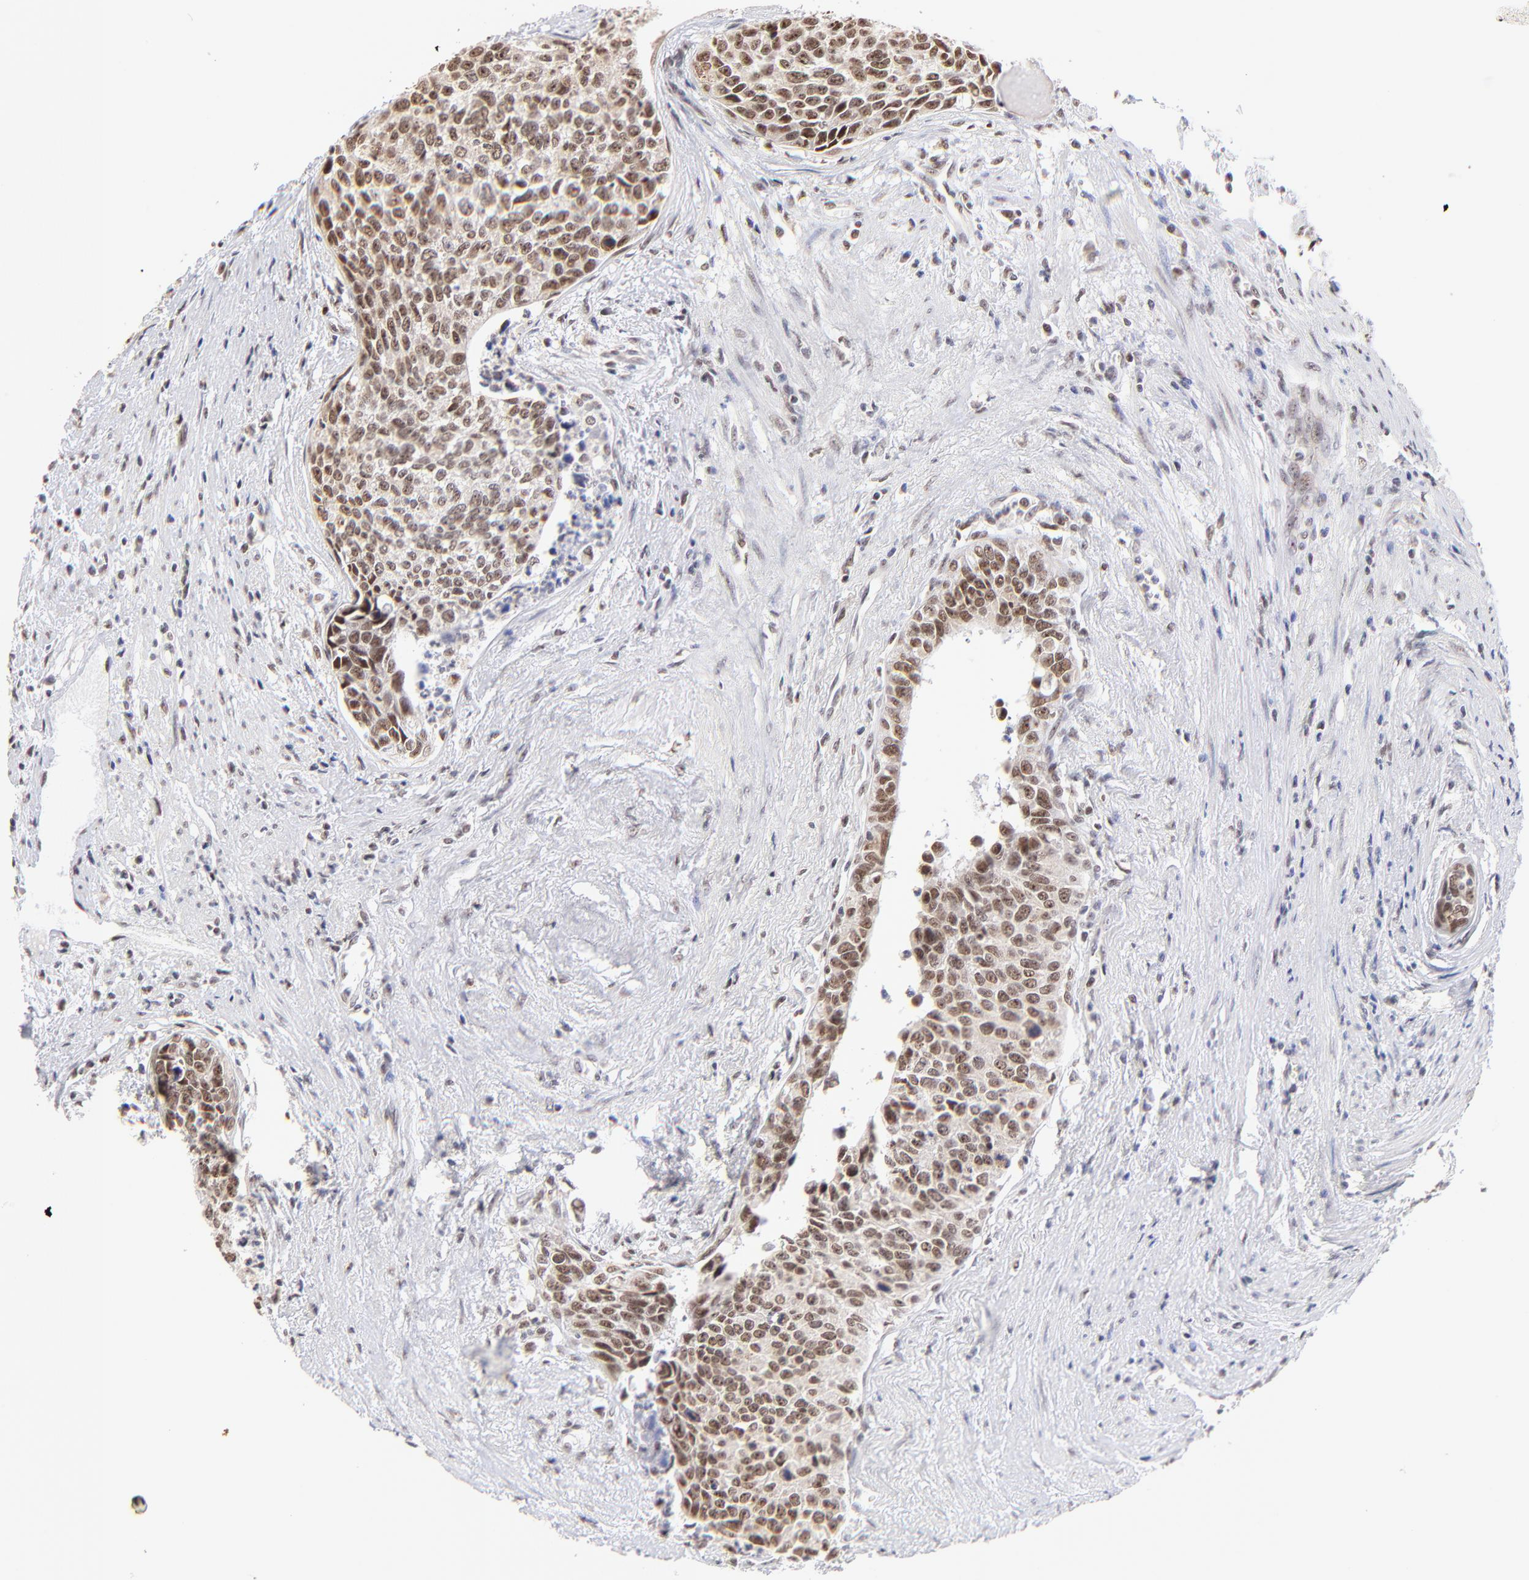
{"staining": {"intensity": "moderate", "quantity": ">75%", "location": "nuclear"}, "tissue": "urothelial cancer", "cell_type": "Tumor cells", "image_type": "cancer", "snomed": [{"axis": "morphology", "description": "Urothelial carcinoma, High grade"}, {"axis": "topography", "description": "Urinary bladder"}], "caption": "IHC of urothelial cancer reveals medium levels of moderate nuclear expression in approximately >75% of tumor cells.", "gene": "ZNF670", "patient": {"sex": "male", "age": 81}}